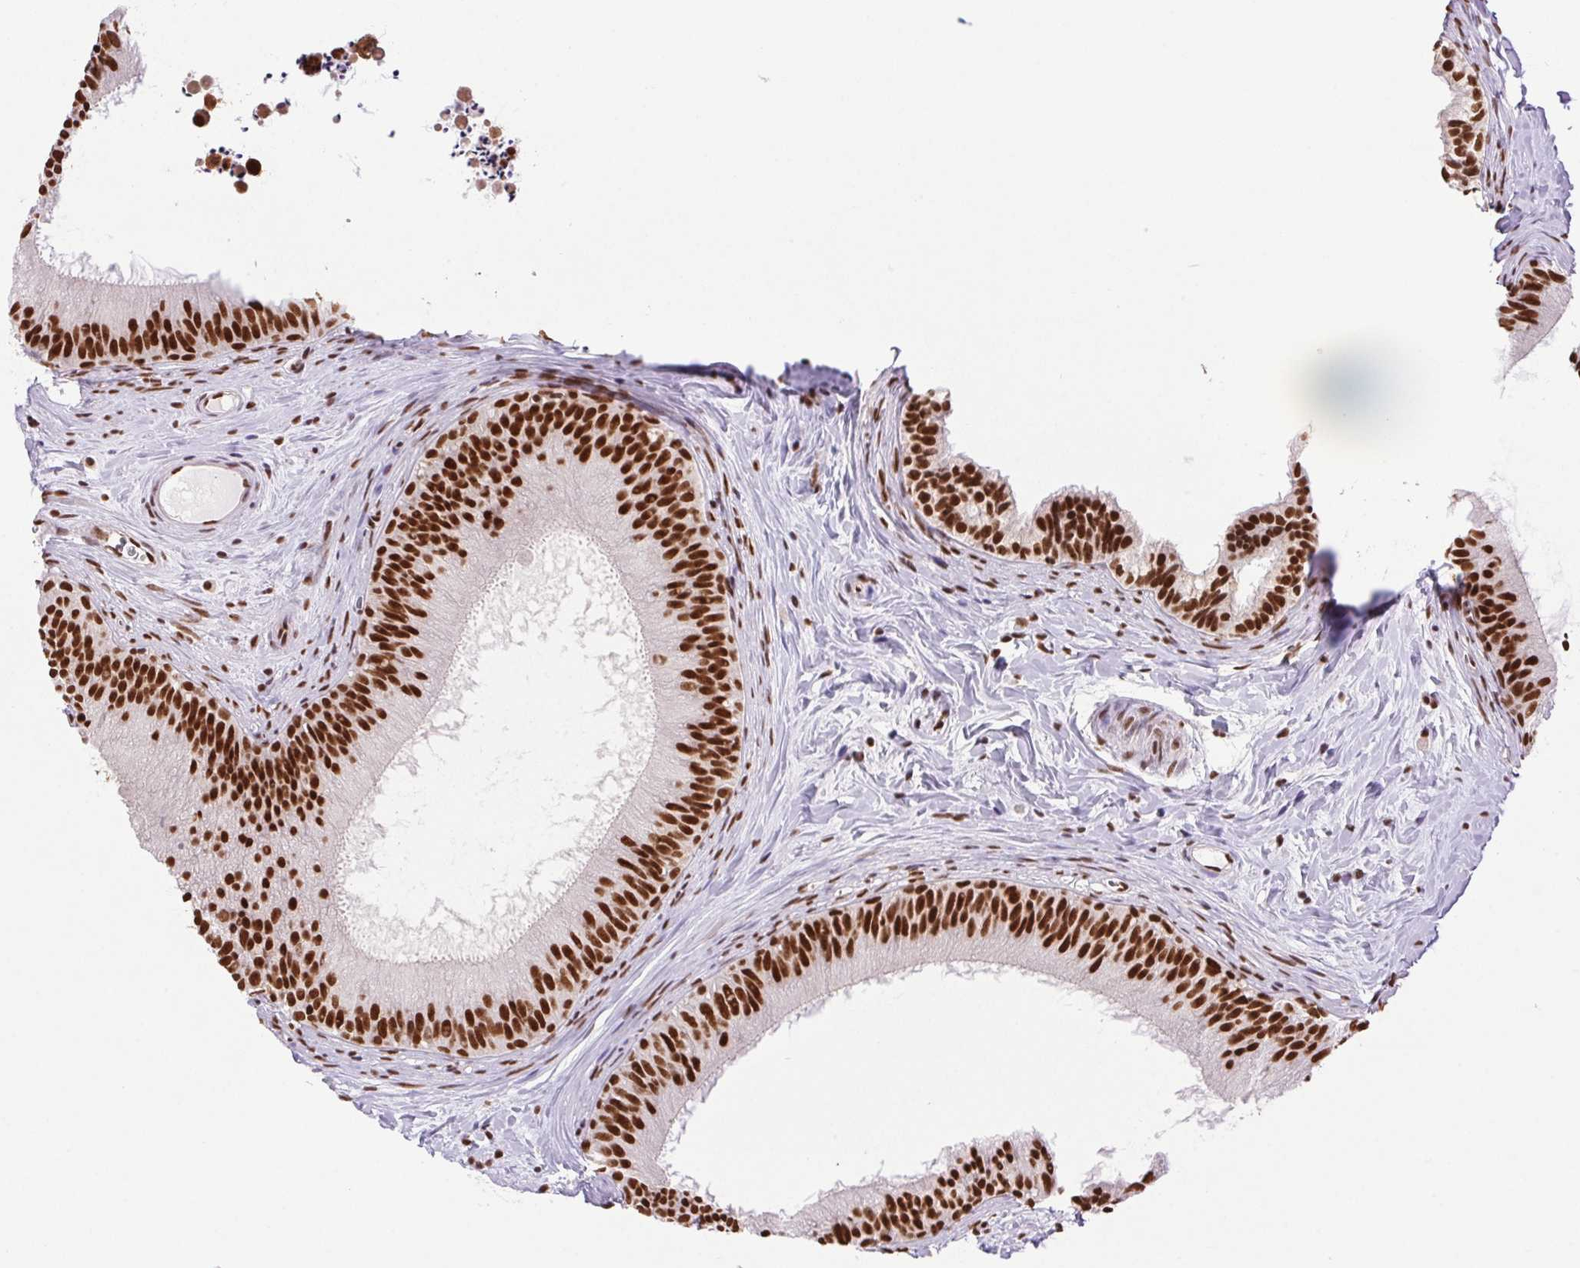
{"staining": {"intensity": "strong", "quantity": ">75%", "location": "nuclear"}, "tissue": "epididymis", "cell_type": "Glandular cells", "image_type": "normal", "snomed": [{"axis": "morphology", "description": "Normal tissue, NOS"}, {"axis": "topography", "description": "Epididymis"}], "caption": "Human epididymis stained for a protein (brown) shows strong nuclear positive positivity in approximately >75% of glandular cells.", "gene": "ZNF207", "patient": {"sex": "male", "age": 24}}